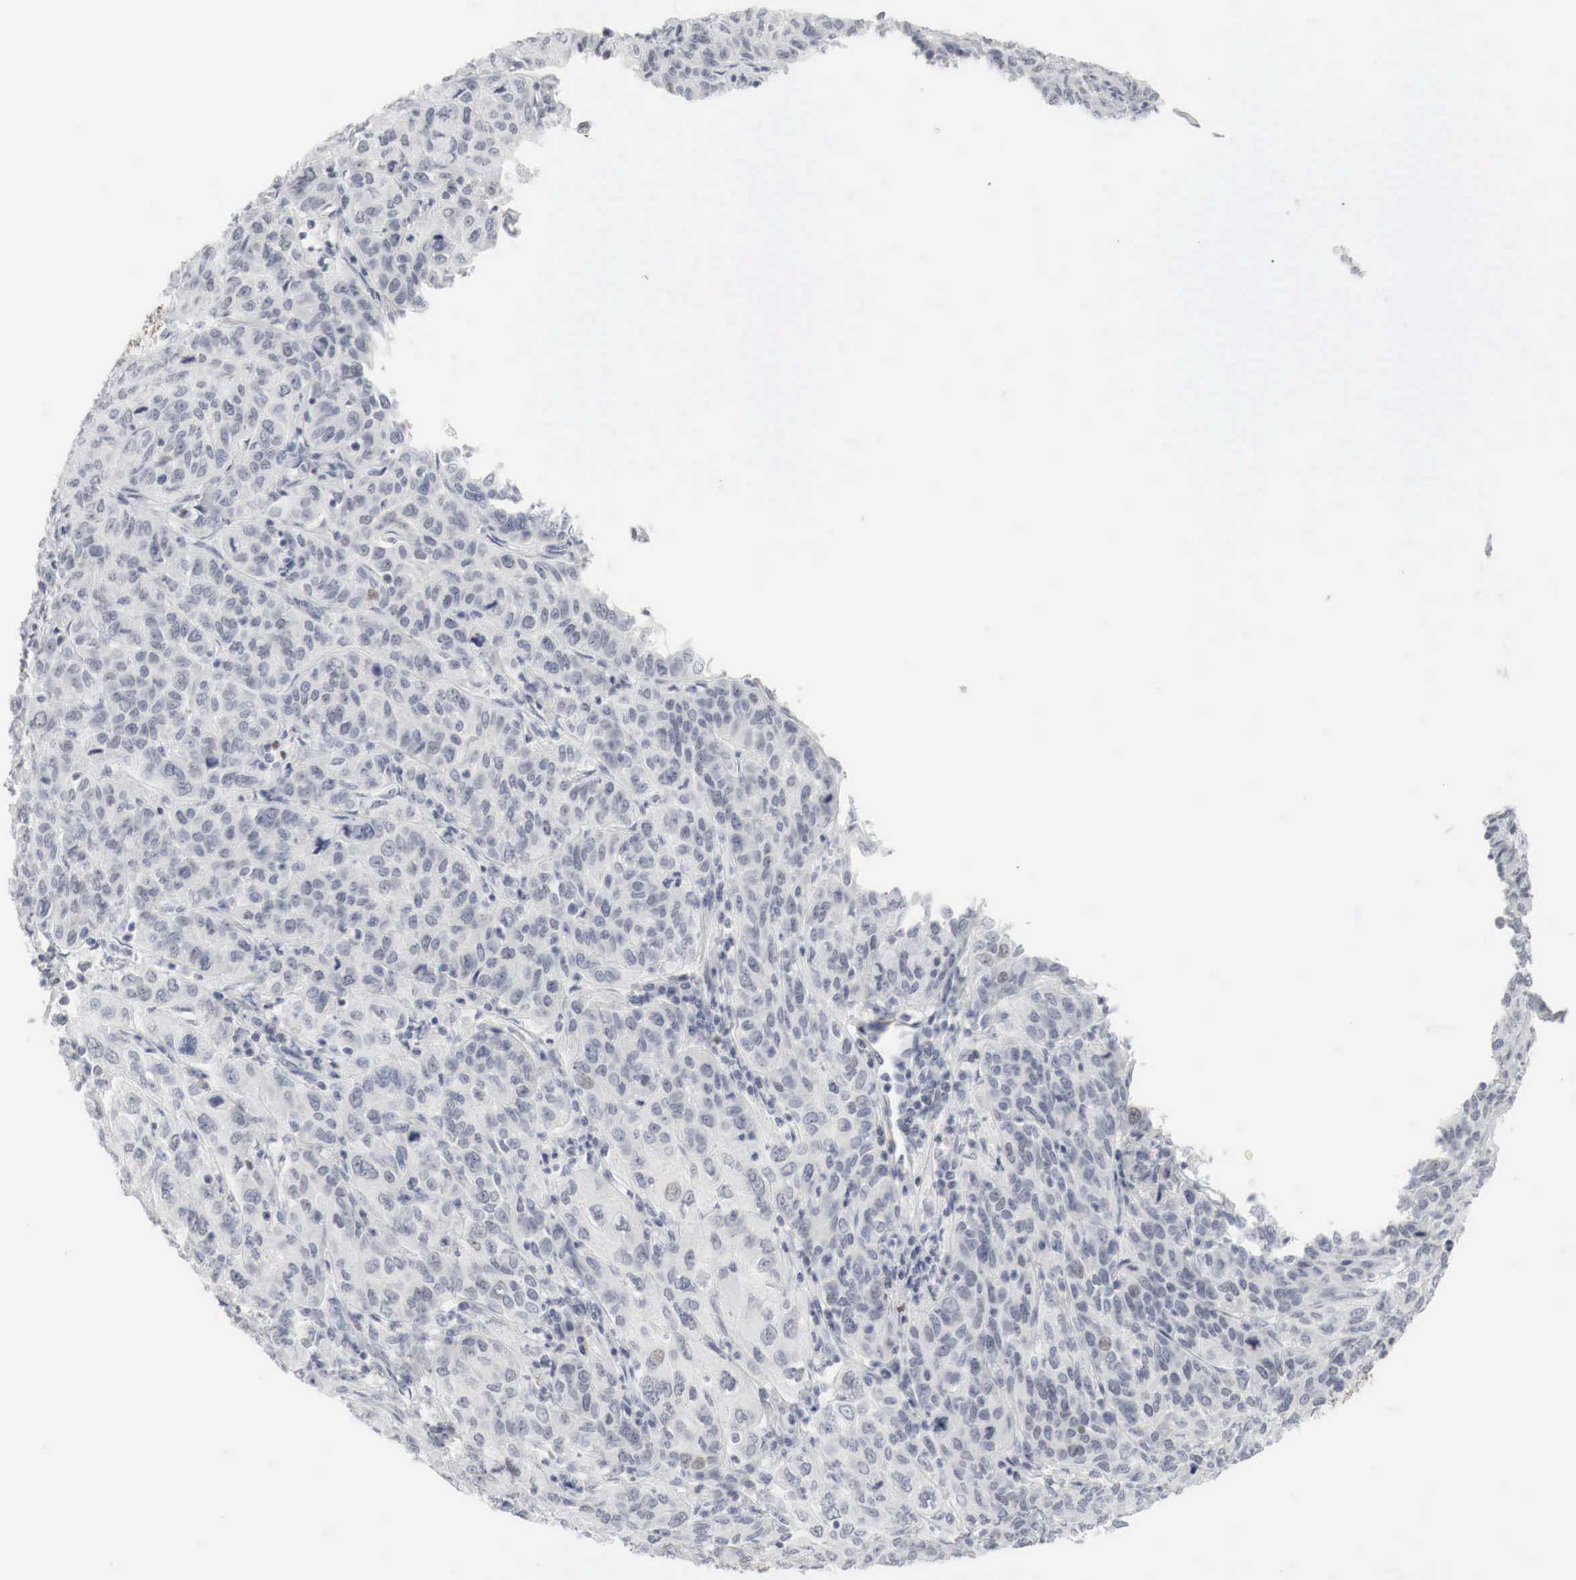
{"staining": {"intensity": "weak", "quantity": "<25%", "location": "nuclear"}, "tissue": "cervical cancer", "cell_type": "Tumor cells", "image_type": "cancer", "snomed": [{"axis": "morphology", "description": "Squamous cell carcinoma, NOS"}, {"axis": "topography", "description": "Cervix"}], "caption": "The photomicrograph demonstrates no staining of tumor cells in cervical cancer (squamous cell carcinoma).", "gene": "TP63", "patient": {"sex": "female", "age": 38}}